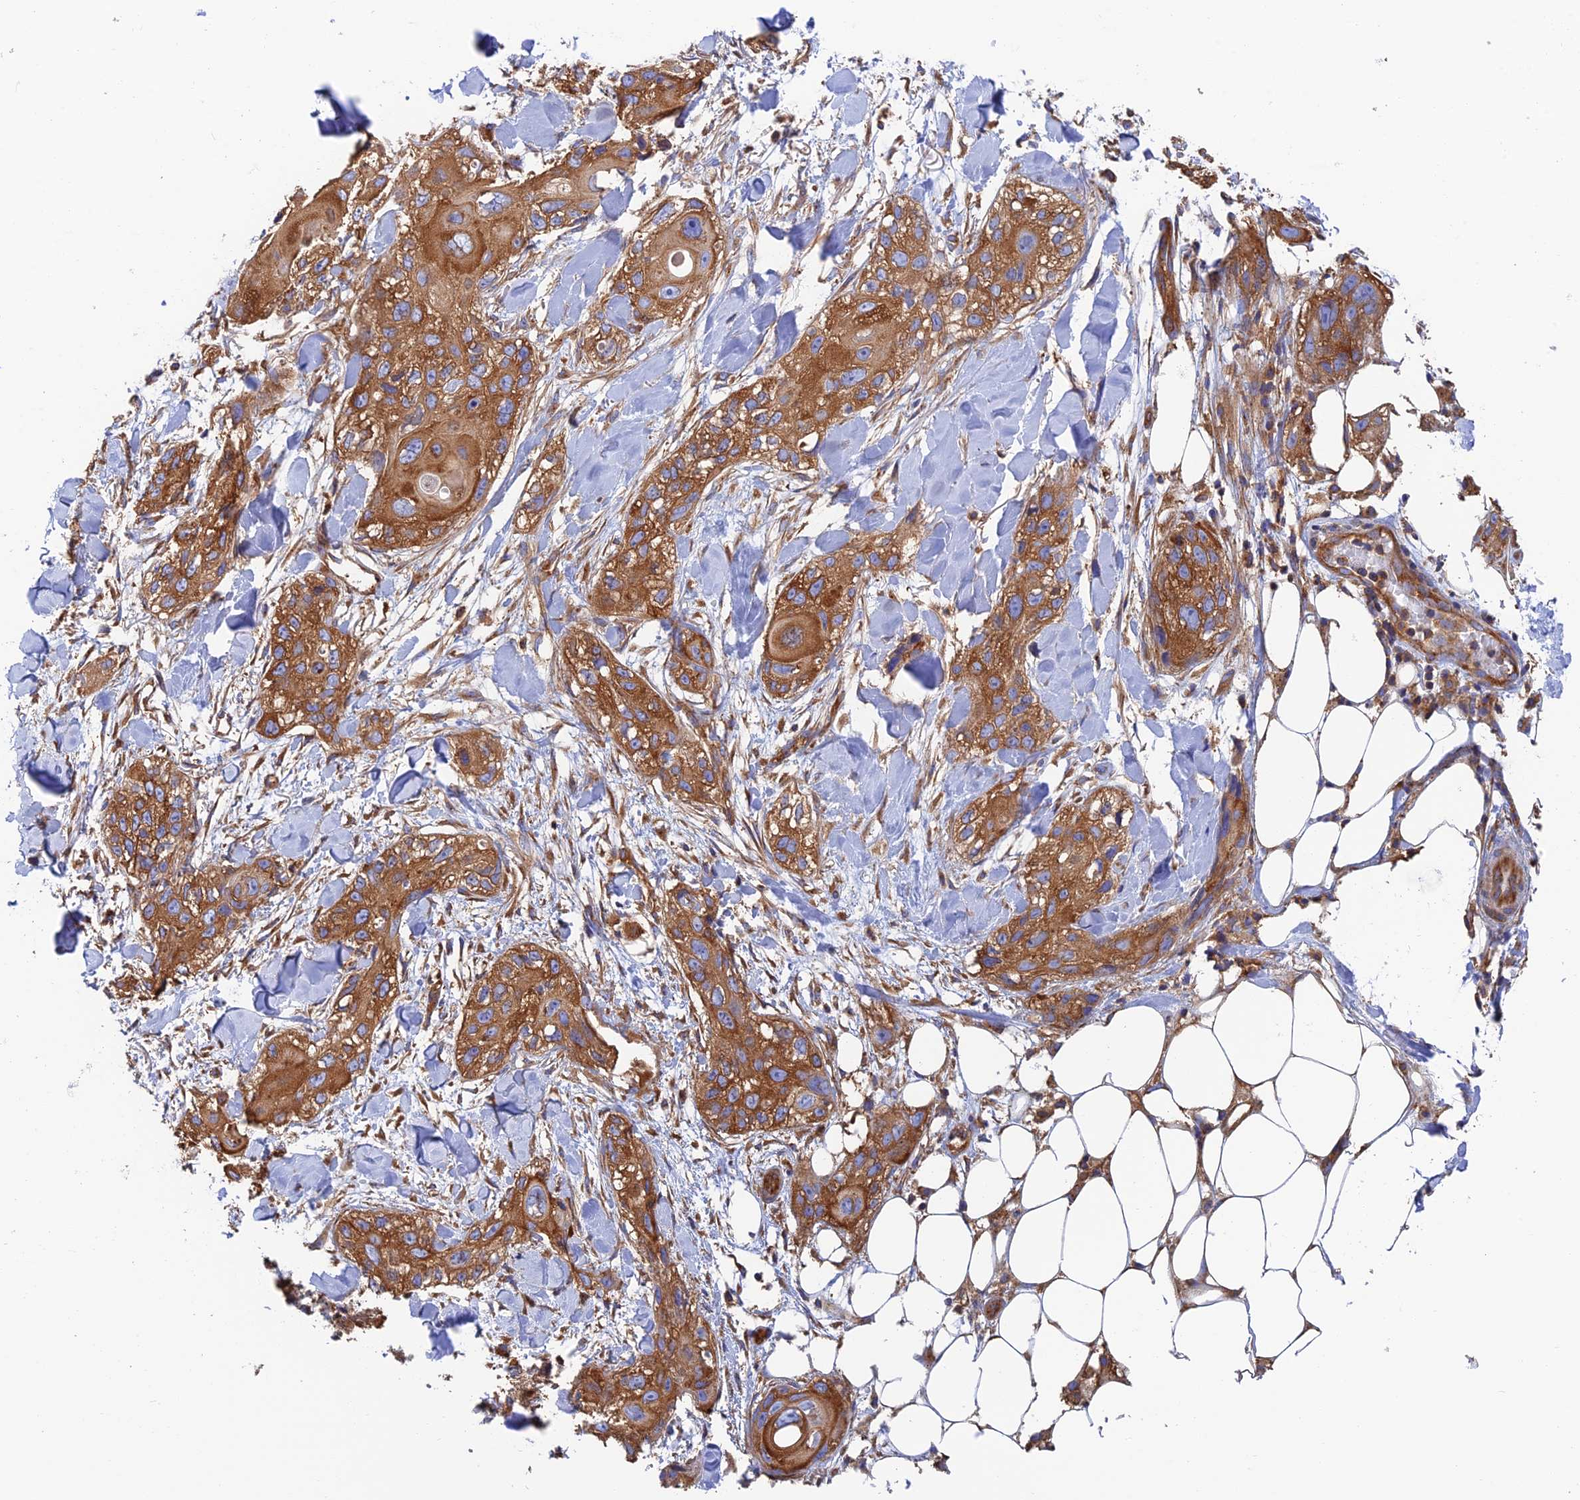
{"staining": {"intensity": "strong", "quantity": ">75%", "location": "cytoplasmic/membranous"}, "tissue": "skin cancer", "cell_type": "Tumor cells", "image_type": "cancer", "snomed": [{"axis": "morphology", "description": "Normal tissue, NOS"}, {"axis": "morphology", "description": "Squamous cell carcinoma, NOS"}, {"axis": "topography", "description": "Skin"}], "caption": "Skin squamous cell carcinoma tissue shows strong cytoplasmic/membranous expression in about >75% of tumor cells, visualized by immunohistochemistry.", "gene": "DCTN2", "patient": {"sex": "male", "age": 72}}